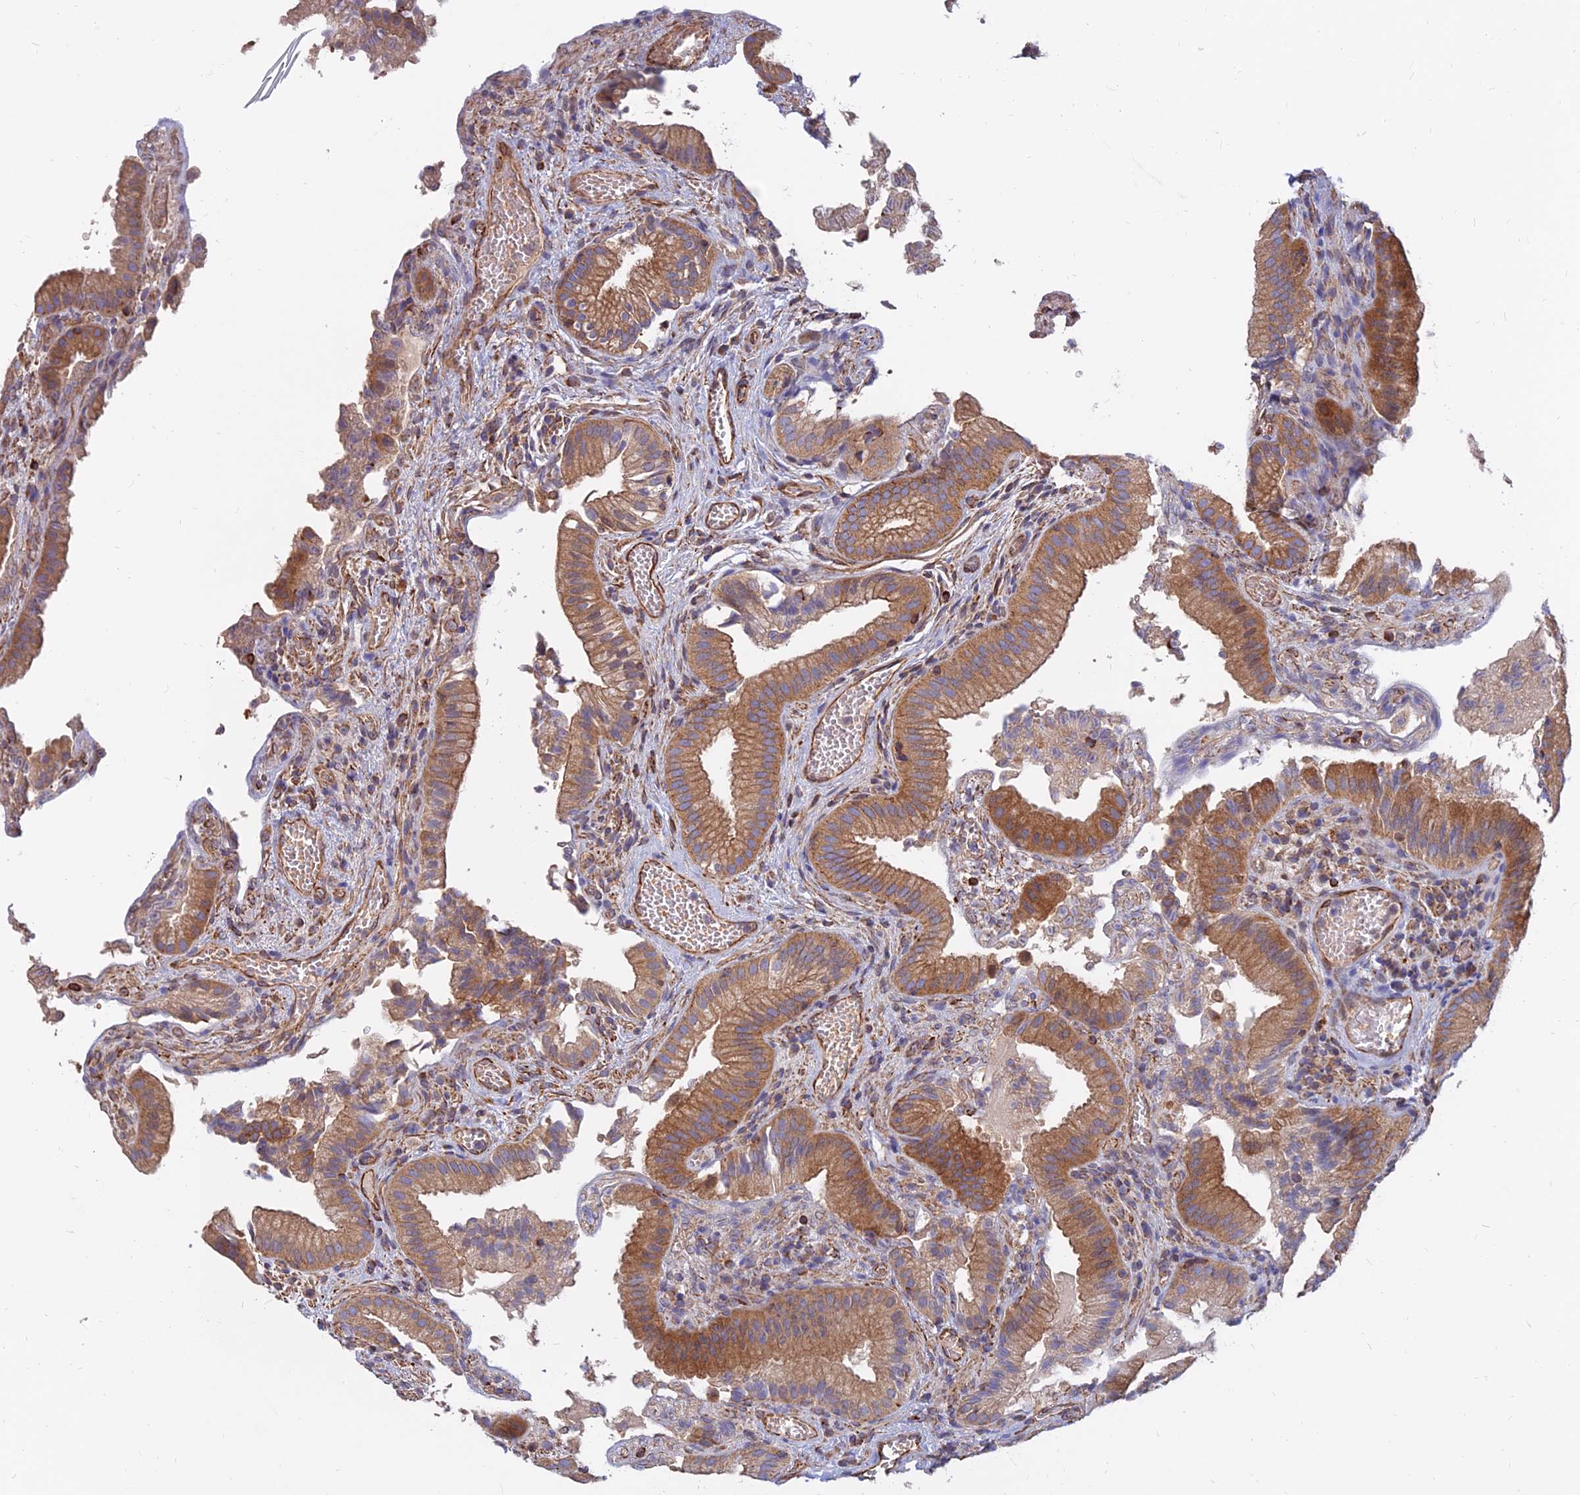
{"staining": {"intensity": "moderate", "quantity": ">75%", "location": "cytoplasmic/membranous"}, "tissue": "gallbladder", "cell_type": "Glandular cells", "image_type": "normal", "snomed": [{"axis": "morphology", "description": "Normal tissue, NOS"}, {"axis": "topography", "description": "Gallbladder"}], "caption": "Gallbladder stained with DAB immunohistochemistry reveals medium levels of moderate cytoplasmic/membranous positivity in approximately >75% of glandular cells.", "gene": "CDK18", "patient": {"sex": "female", "age": 30}}